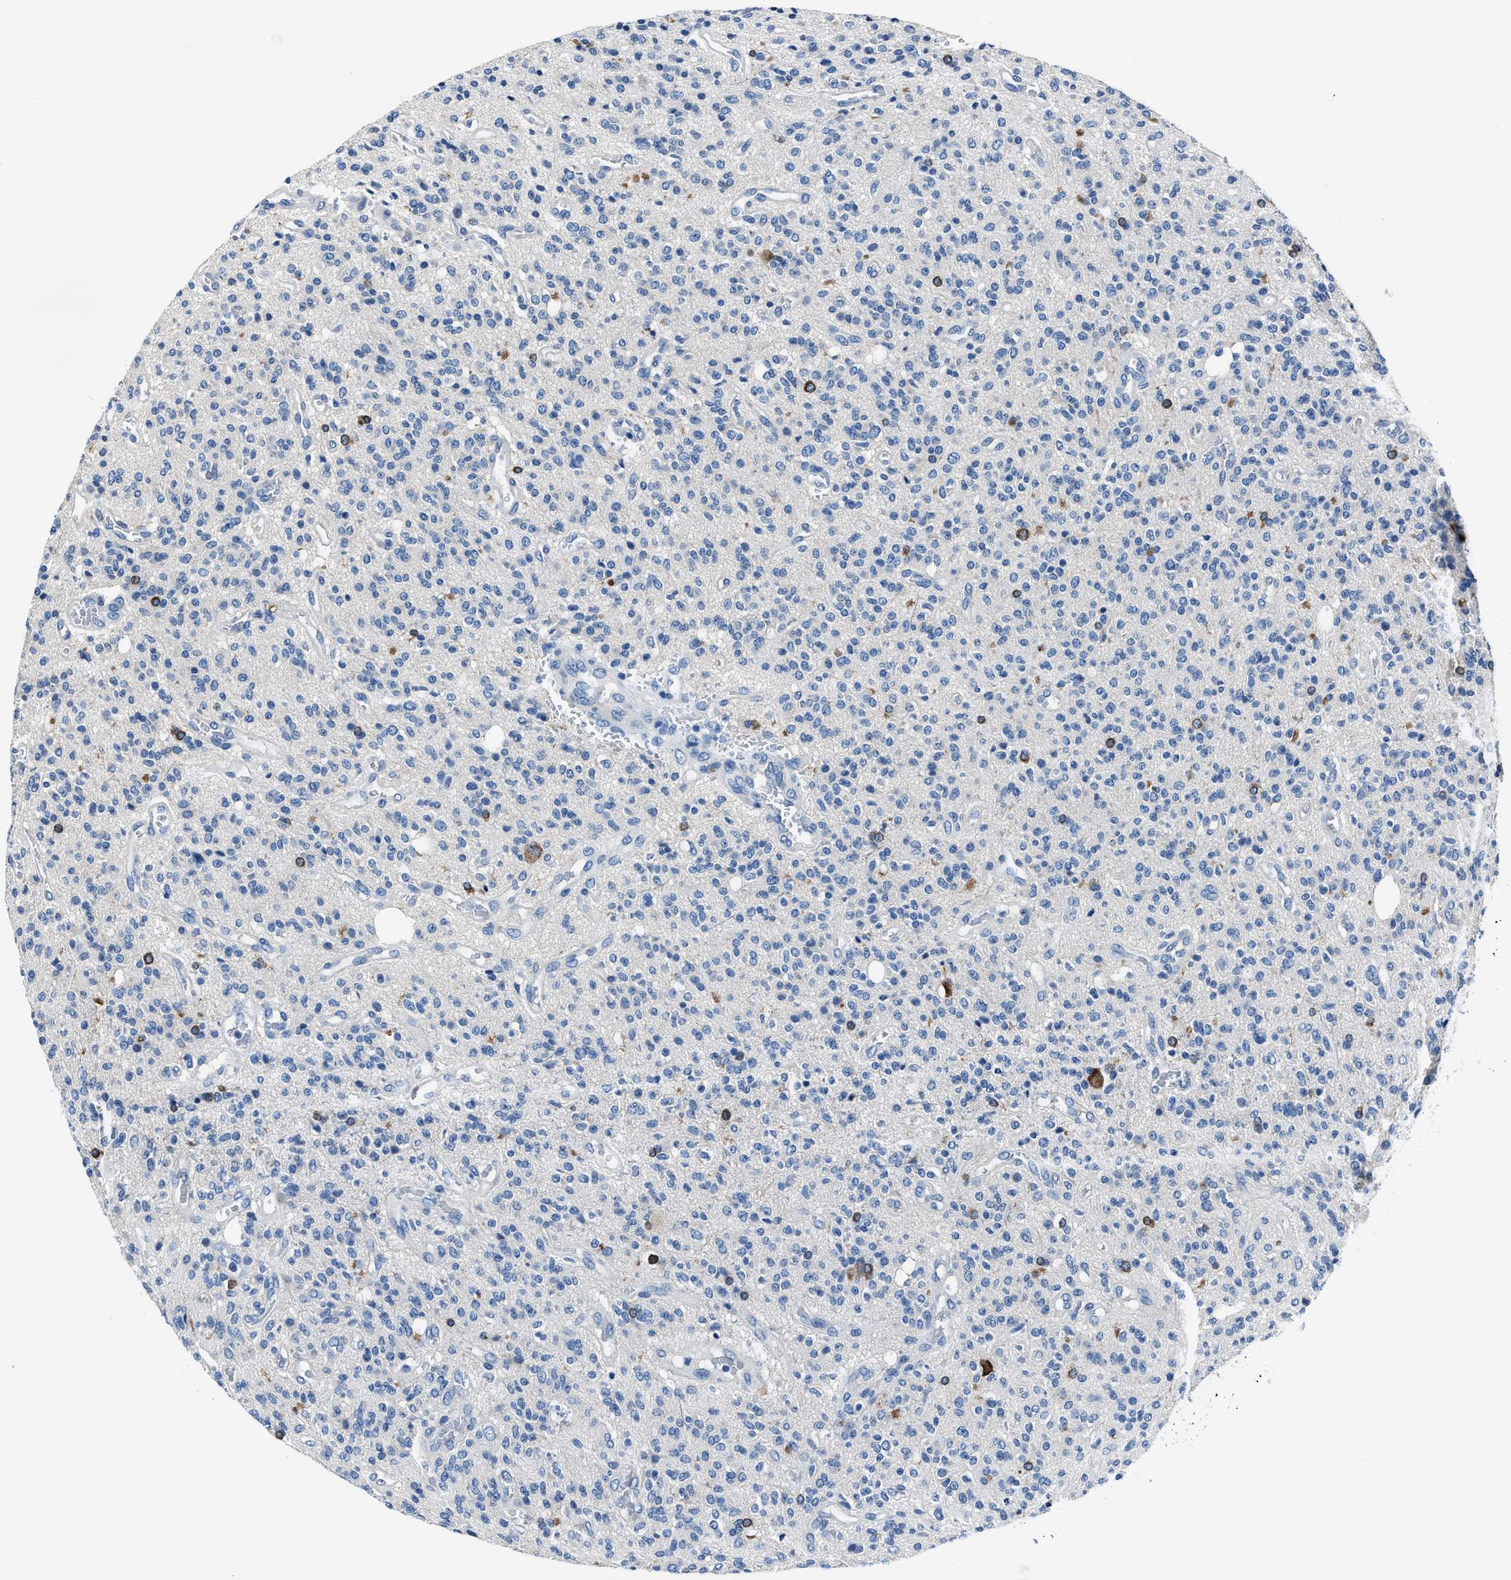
{"staining": {"intensity": "negative", "quantity": "none", "location": "none"}, "tissue": "glioma", "cell_type": "Tumor cells", "image_type": "cancer", "snomed": [{"axis": "morphology", "description": "Glioma, malignant, High grade"}, {"axis": "topography", "description": "Brain"}], "caption": "Tumor cells show no significant protein staining in malignant high-grade glioma.", "gene": "NACAD", "patient": {"sex": "male", "age": 34}}